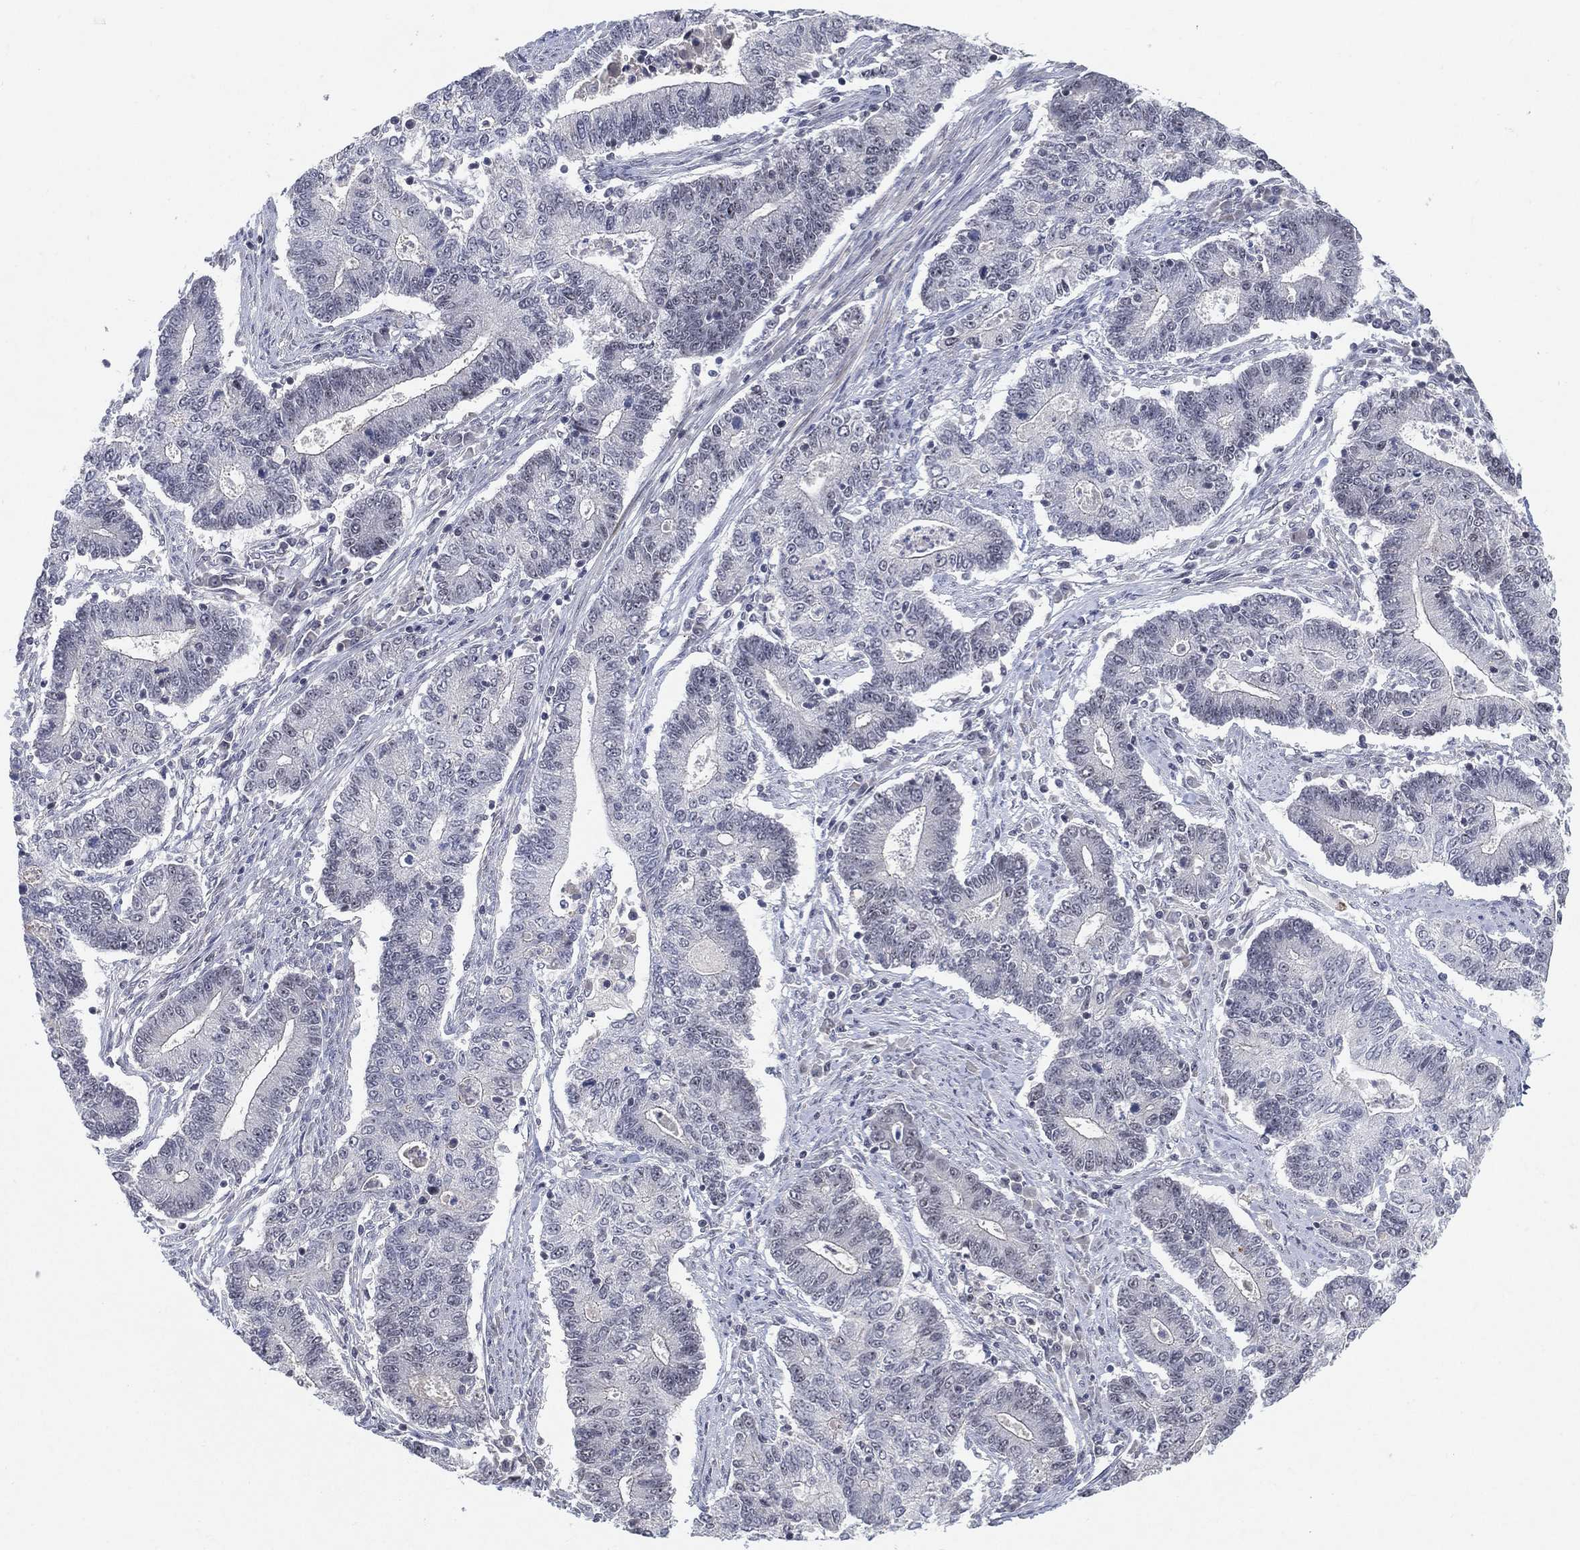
{"staining": {"intensity": "negative", "quantity": "none", "location": "none"}, "tissue": "endometrial cancer", "cell_type": "Tumor cells", "image_type": "cancer", "snomed": [{"axis": "morphology", "description": "Adenocarcinoma, NOS"}, {"axis": "topography", "description": "Uterus"}, {"axis": "topography", "description": "Endometrium"}], "caption": "Tumor cells are negative for brown protein staining in endometrial cancer (adenocarcinoma).", "gene": "DGCR8", "patient": {"sex": "female", "age": 54}}